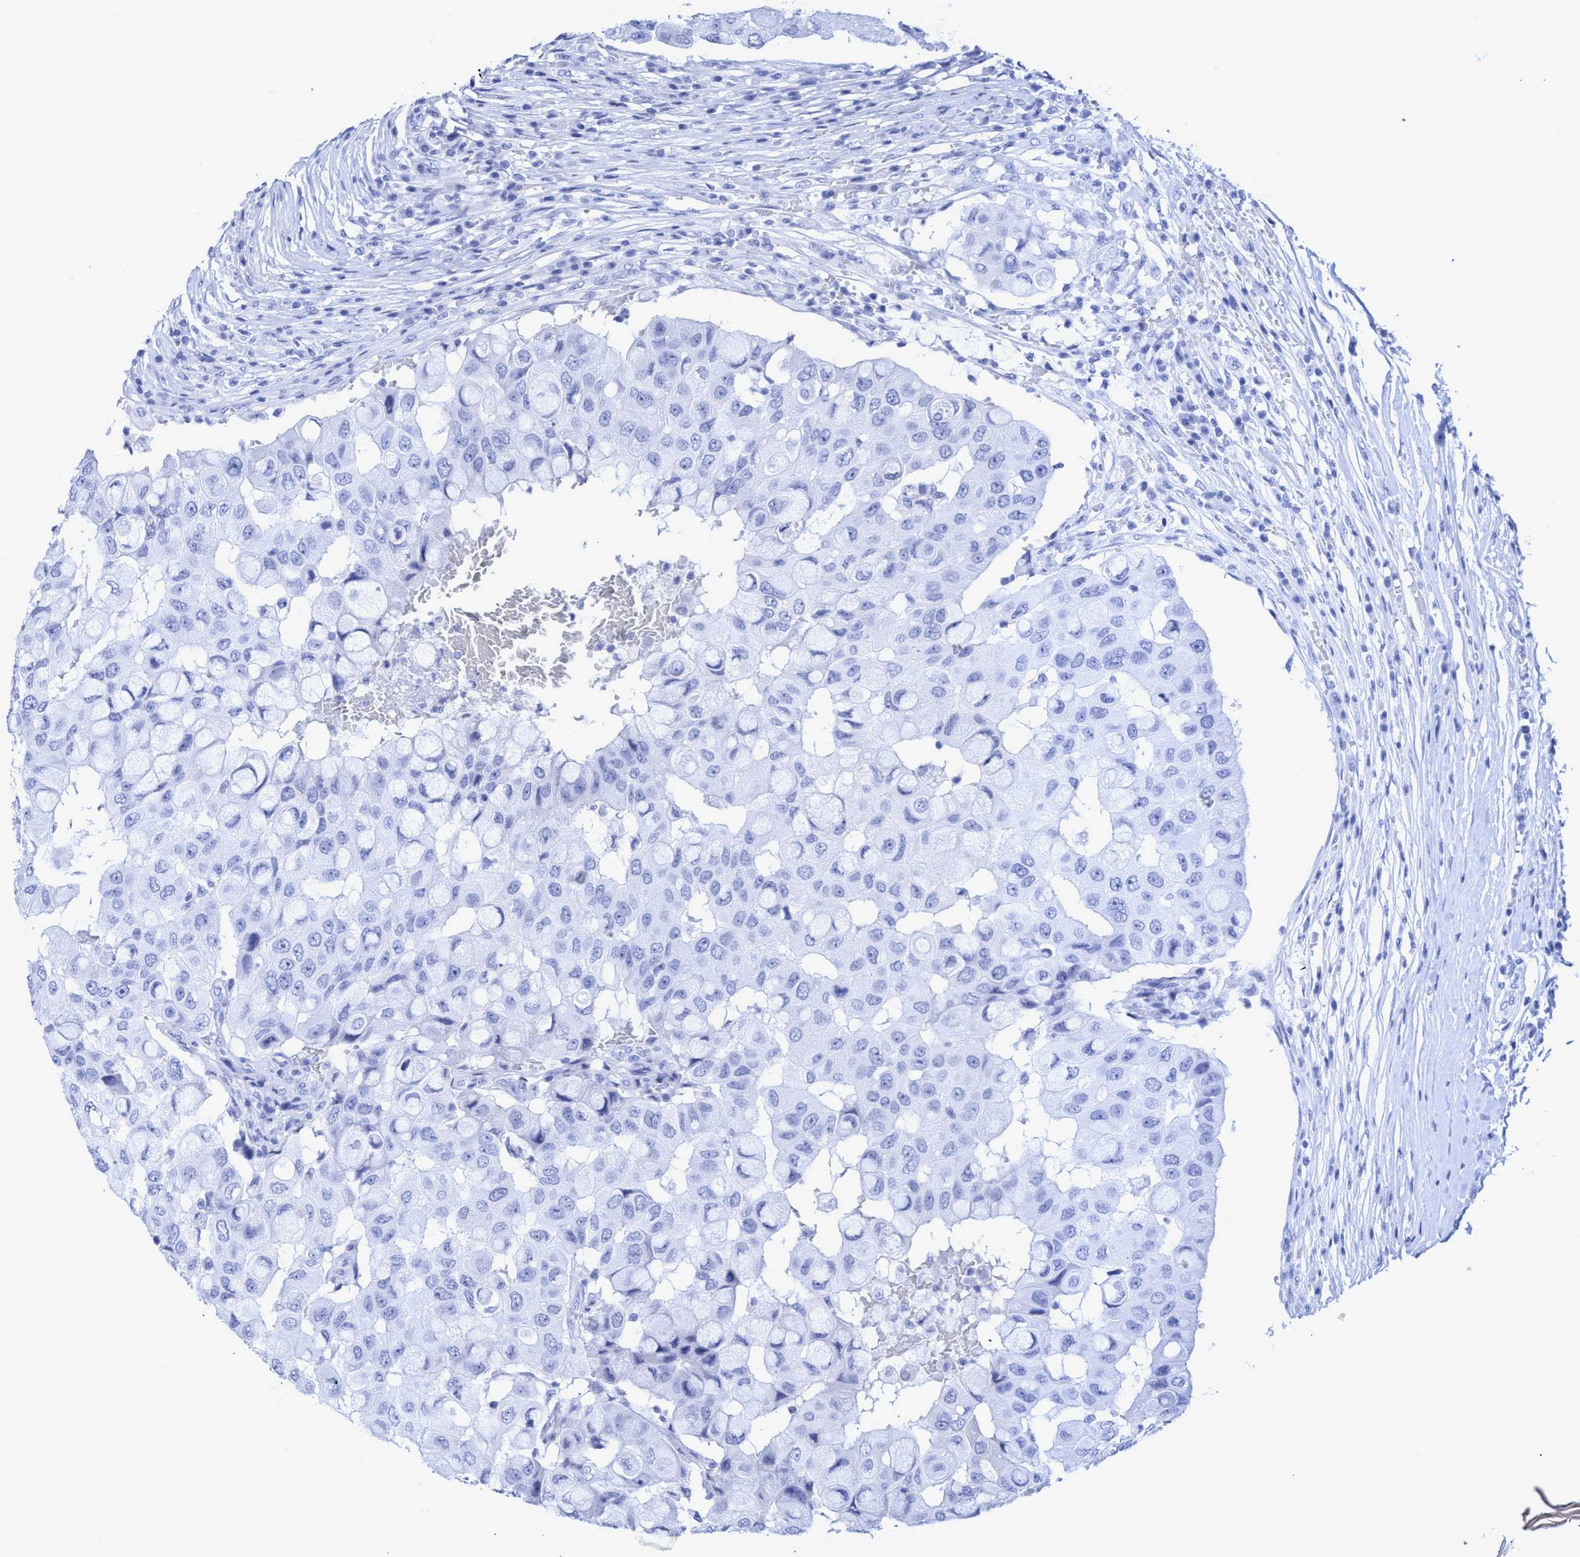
{"staining": {"intensity": "negative", "quantity": "none", "location": "none"}, "tissue": "breast cancer", "cell_type": "Tumor cells", "image_type": "cancer", "snomed": [{"axis": "morphology", "description": "Duct carcinoma"}, {"axis": "topography", "description": "Breast"}], "caption": "Breast cancer (infiltrating ductal carcinoma) was stained to show a protein in brown. There is no significant expression in tumor cells.", "gene": "INSL6", "patient": {"sex": "female", "age": 27}}